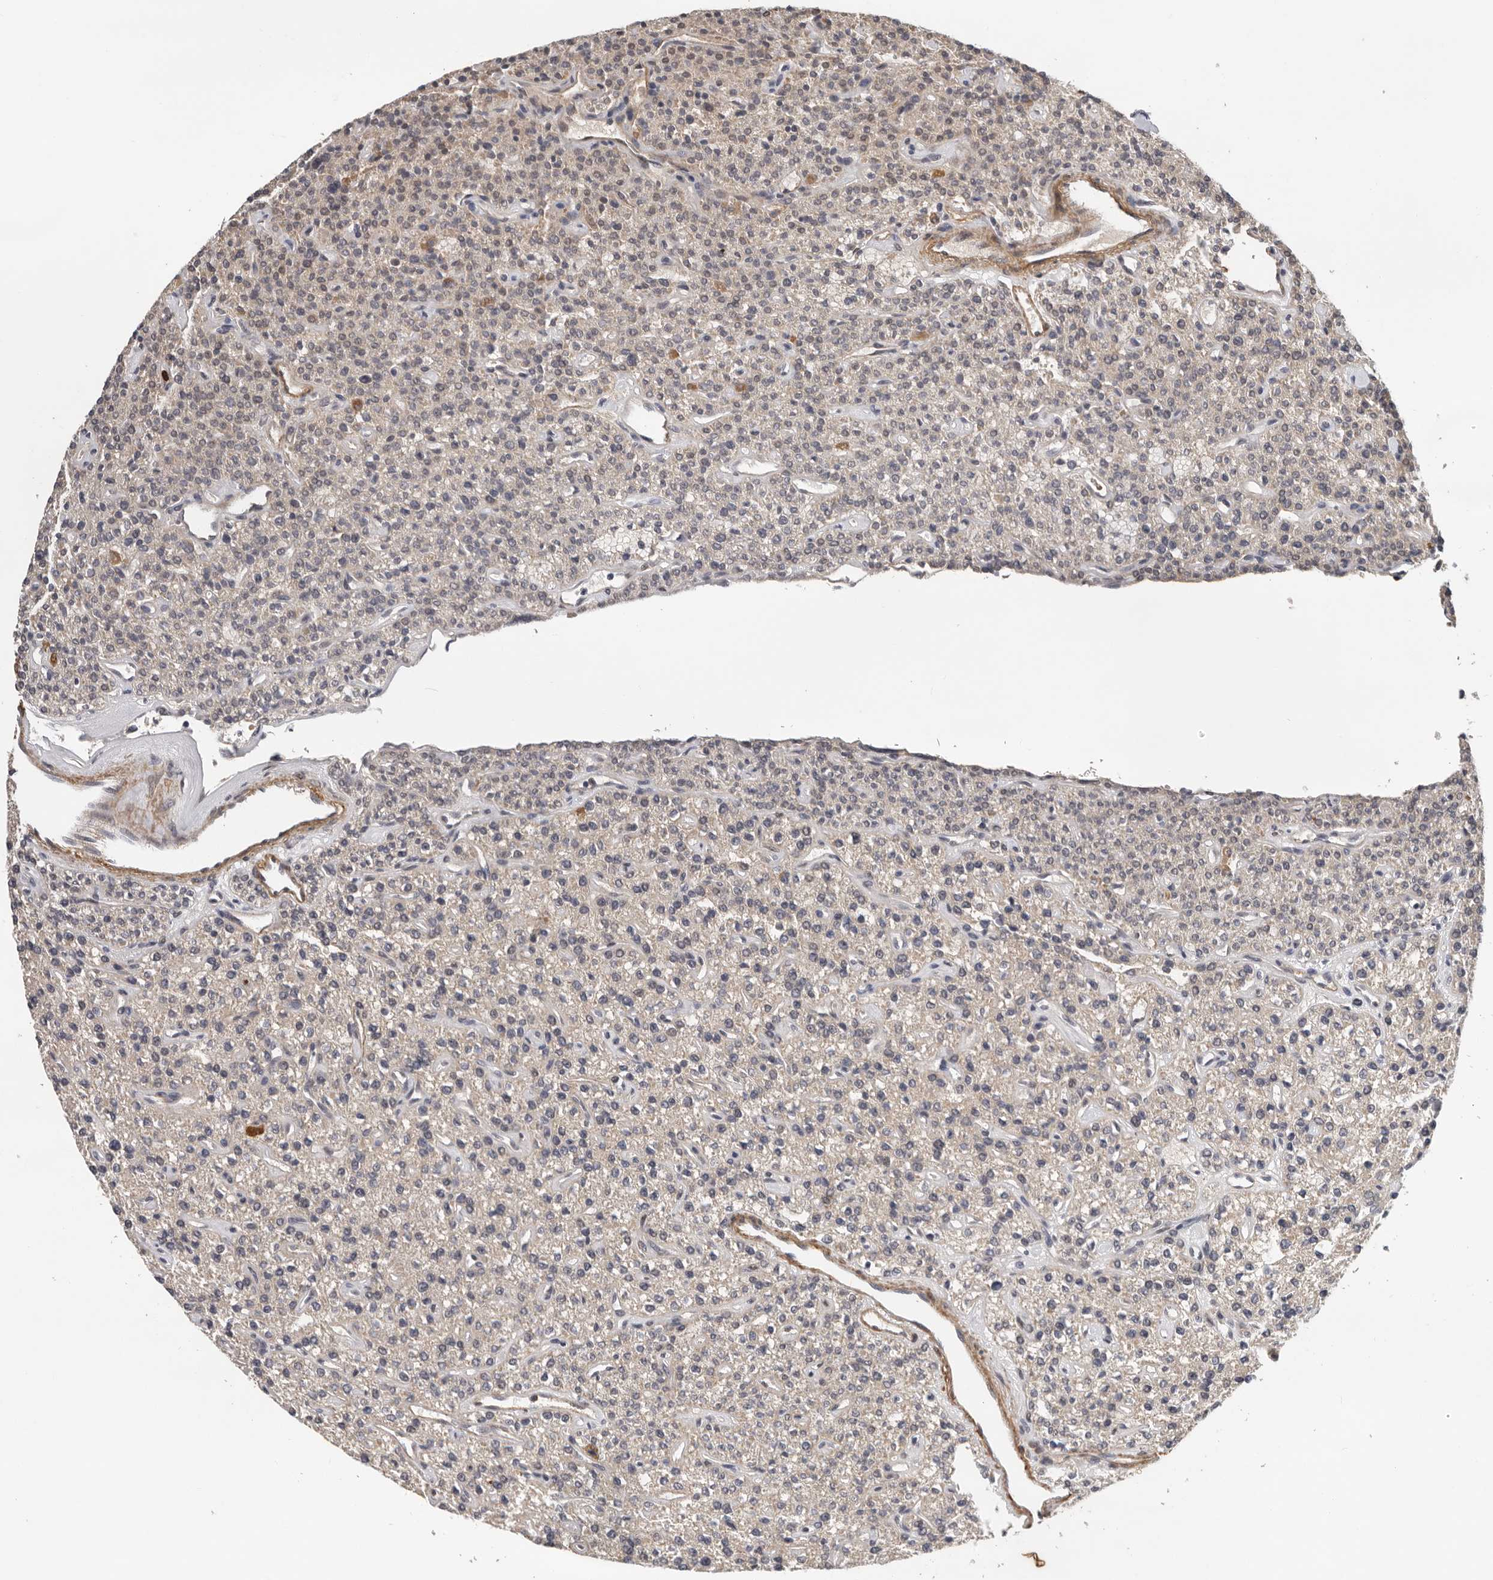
{"staining": {"intensity": "negative", "quantity": "none", "location": "none"}, "tissue": "parathyroid gland", "cell_type": "Glandular cells", "image_type": "normal", "snomed": [{"axis": "morphology", "description": "Normal tissue, NOS"}, {"axis": "topography", "description": "Parathyroid gland"}], "caption": "Histopathology image shows no protein staining in glandular cells of normal parathyroid gland.", "gene": "RNF157", "patient": {"sex": "male", "age": 46}}